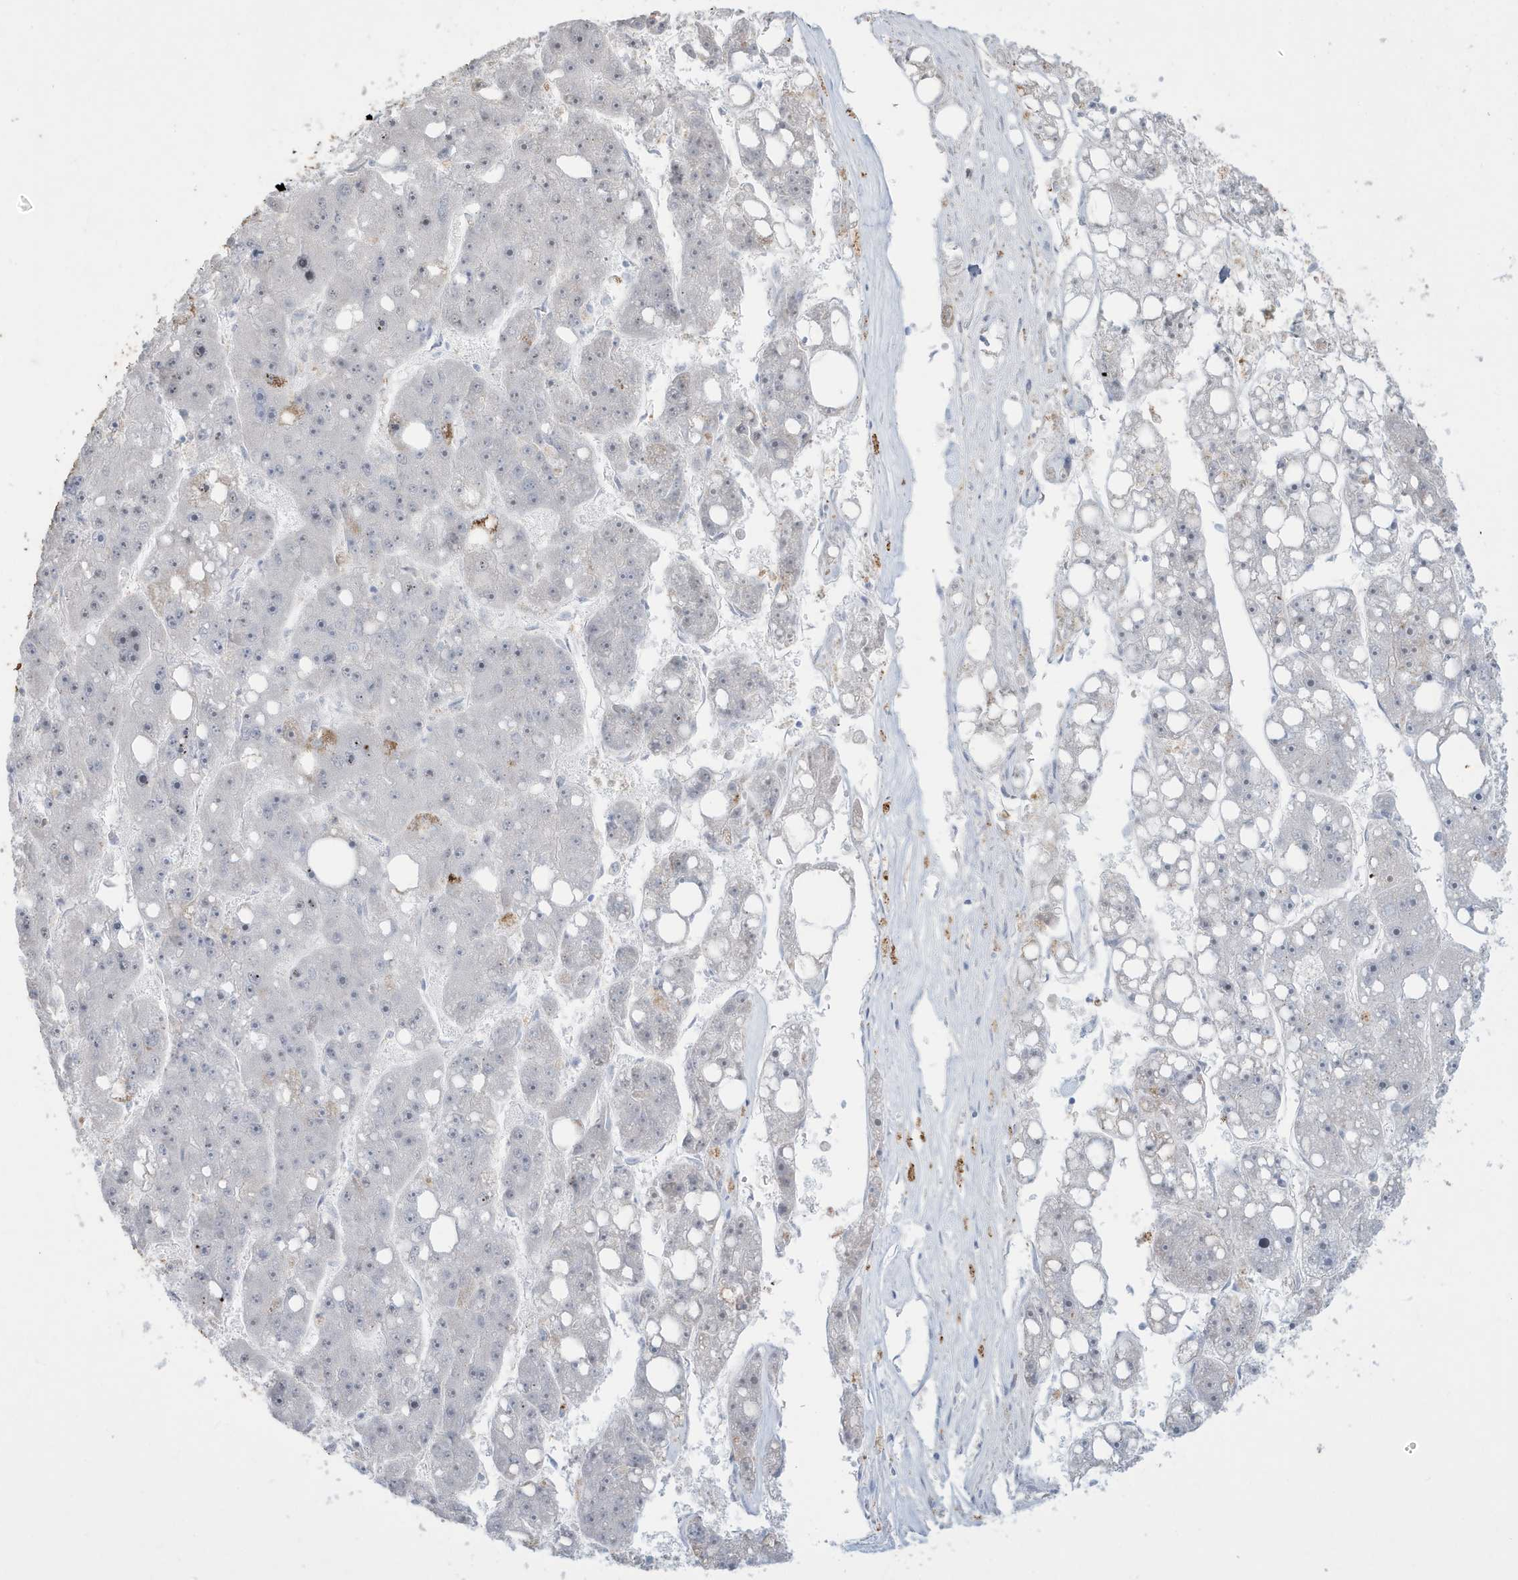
{"staining": {"intensity": "negative", "quantity": "none", "location": "none"}, "tissue": "liver cancer", "cell_type": "Tumor cells", "image_type": "cancer", "snomed": [{"axis": "morphology", "description": "Carcinoma, Hepatocellular, NOS"}, {"axis": "topography", "description": "Liver"}], "caption": "Immunohistochemical staining of liver hepatocellular carcinoma exhibits no significant expression in tumor cells. (Brightfield microscopy of DAB (3,3'-diaminobenzidine) IHC at high magnification).", "gene": "FNDC1", "patient": {"sex": "female", "age": 61}}